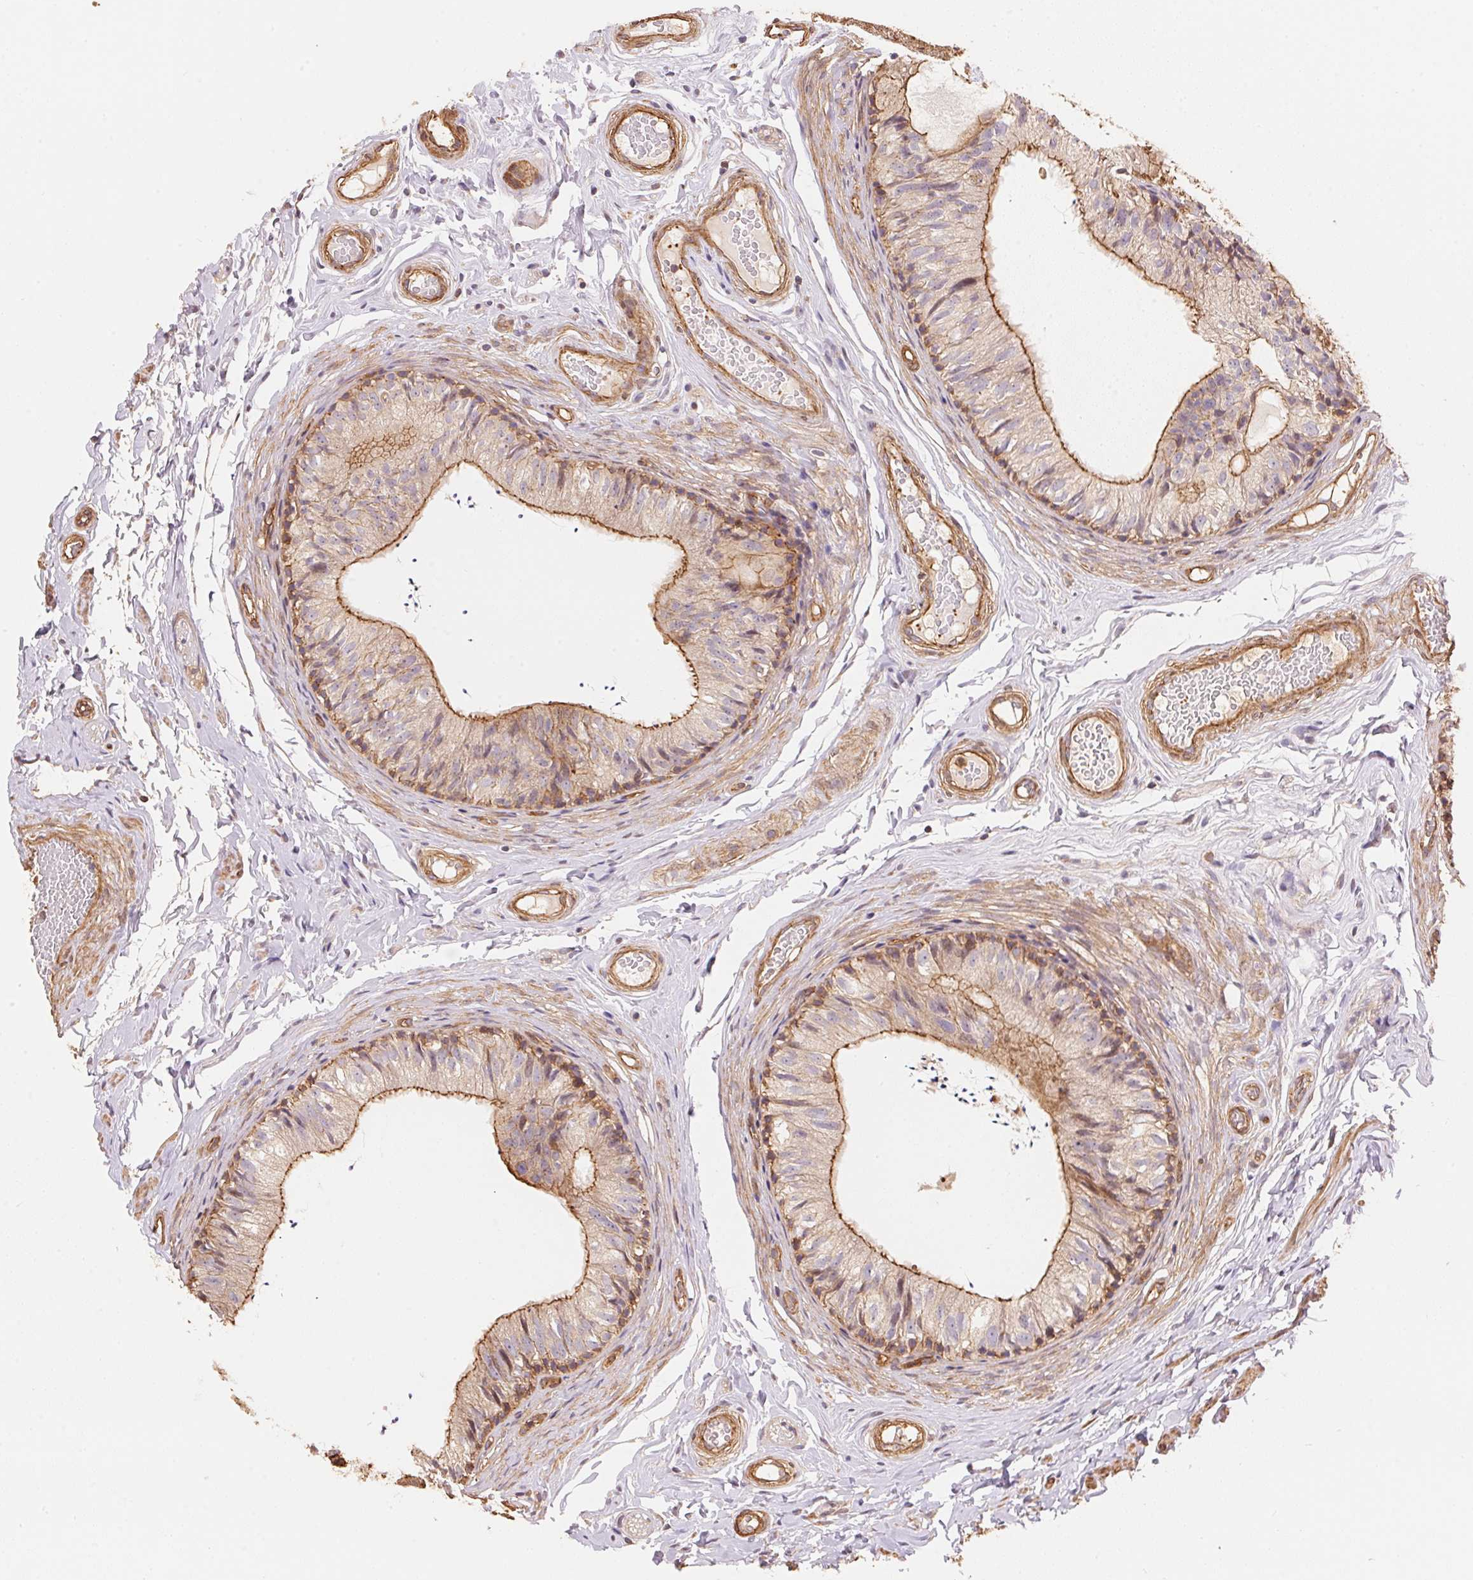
{"staining": {"intensity": "moderate", "quantity": "25%-75%", "location": "cytoplasmic/membranous"}, "tissue": "epididymis", "cell_type": "Glandular cells", "image_type": "normal", "snomed": [{"axis": "morphology", "description": "Normal tissue, NOS"}, {"axis": "topography", "description": "Epididymis"}], "caption": "A brown stain labels moderate cytoplasmic/membranous staining of a protein in glandular cells of normal epididymis. The staining is performed using DAB brown chromogen to label protein expression. The nuclei are counter-stained blue using hematoxylin.", "gene": "FRAS1", "patient": {"sex": "male", "age": 29}}